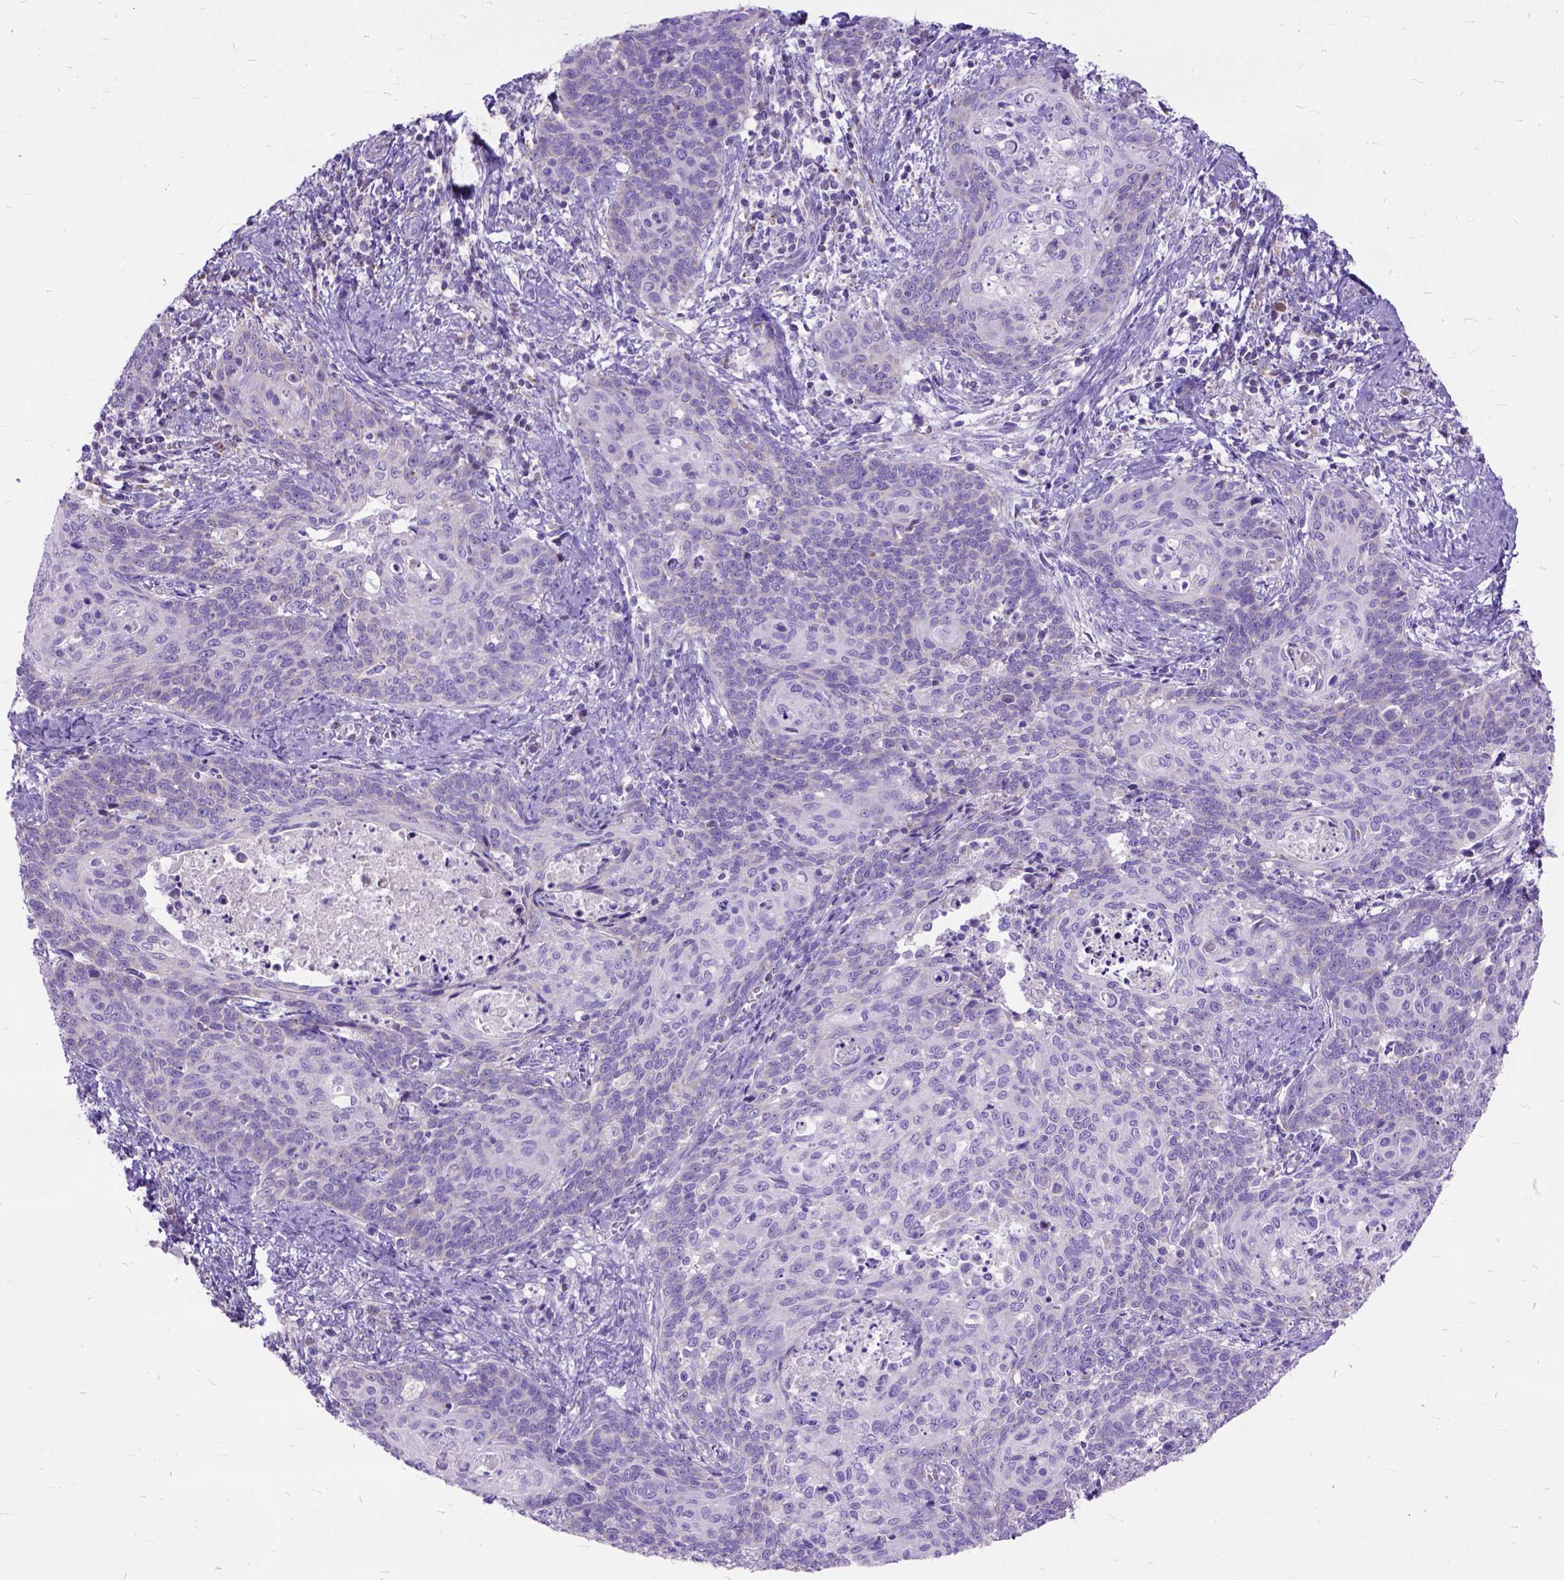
{"staining": {"intensity": "negative", "quantity": "none", "location": "none"}, "tissue": "cervical cancer", "cell_type": "Tumor cells", "image_type": "cancer", "snomed": [{"axis": "morphology", "description": "Normal tissue, NOS"}, {"axis": "morphology", "description": "Squamous cell carcinoma, NOS"}, {"axis": "topography", "description": "Cervix"}], "caption": "An IHC histopathology image of squamous cell carcinoma (cervical) is shown. There is no staining in tumor cells of squamous cell carcinoma (cervical). (DAB immunohistochemistry (IHC), high magnification).", "gene": "CTAG2", "patient": {"sex": "female", "age": 39}}